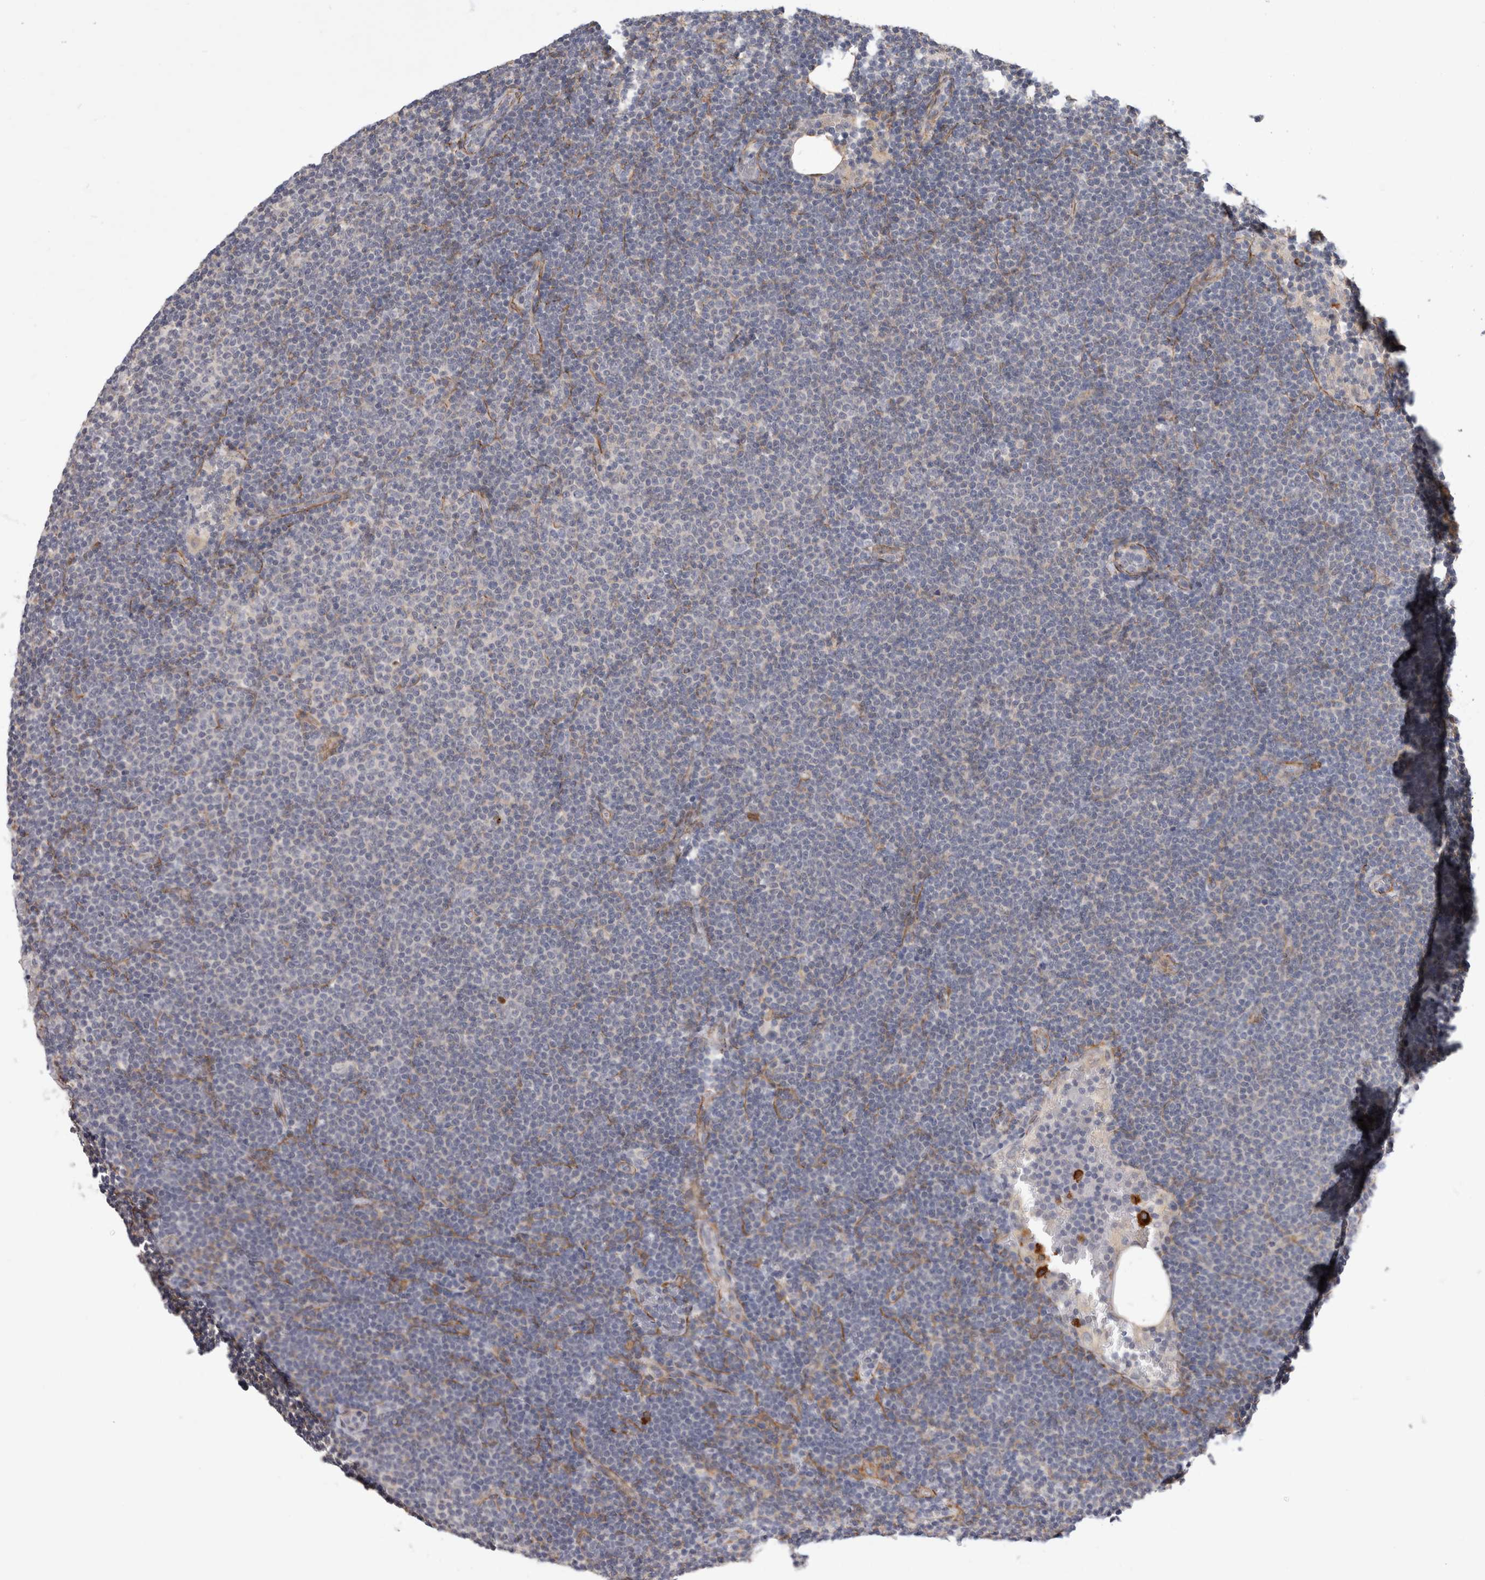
{"staining": {"intensity": "negative", "quantity": "none", "location": "none"}, "tissue": "lymphoma", "cell_type": "Tumor cells", "image_type": "cancer", "snomed": [{"axis": "morphology", "description": "Malignant lymphoma, non-Hodgkin's type, Low grade"}, {"axis": "topography", "description": "Lymph node"}], "caption": "This is an immunohistochemistry (IHC) micrograph of malignant lymphoma, non-Hodgkin's type (low-grade). There is no expression in tumor cells.", "gene": "PGM1", "patient": {"sex": "female", "age": 53}}